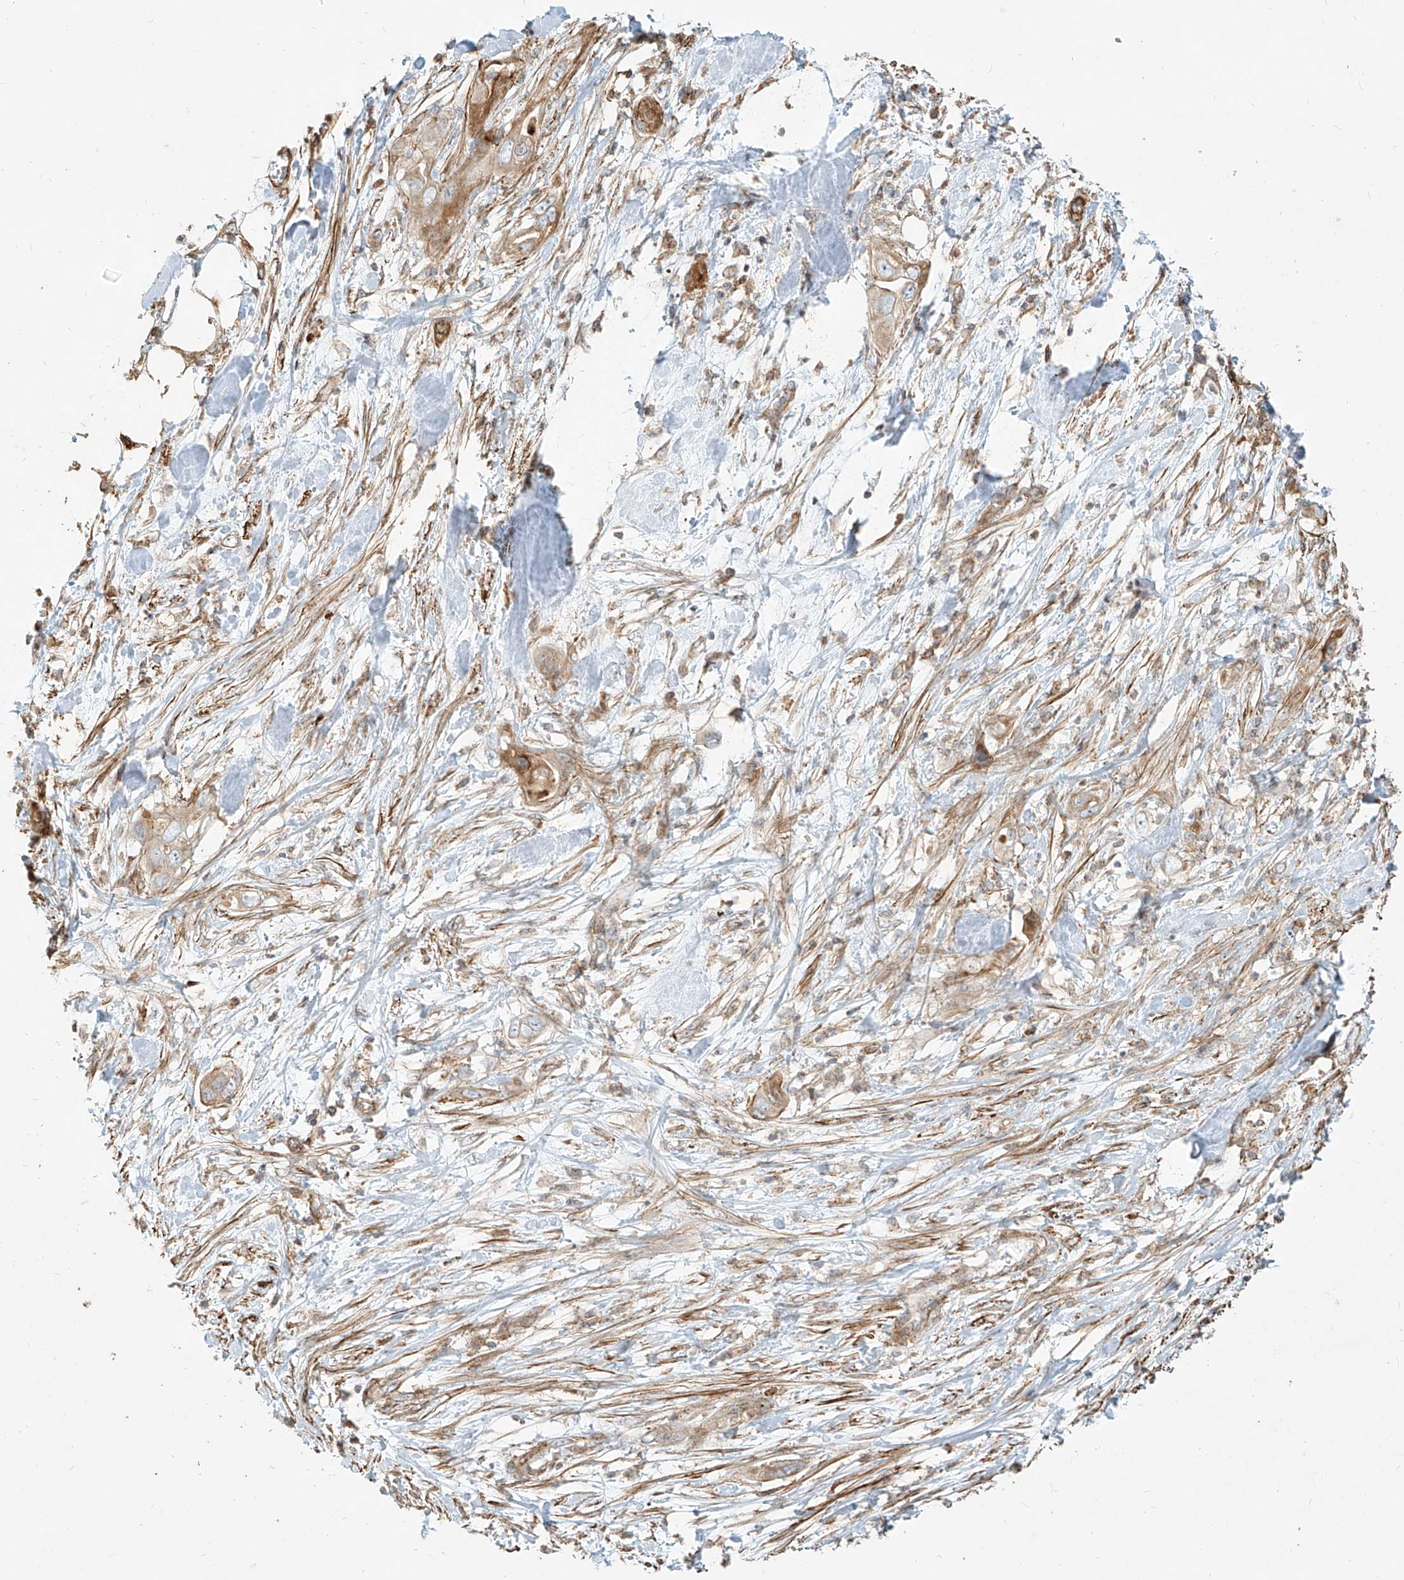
{"staining": {"intensity": "moderate", "quantity": "25%-75%", "location": "cytoplasmic/membranous"}, "tissue": "pancreatic cancer", "cell_type": "Tumor cells", "image_type": "cancer", "snomed": [{"axis": "morphology", "description": "Adenocarcinoma, NOS"}, {"axis": "topography", "description": "Pancreas"}], "caption": "Immunohistochemistry (DAB) staining of adenocarcinoma (pancreatic) displays moderate cytoplasmic/membranous protein expression in approximately 25%-75% of tumor cells.", "gene": "MTX2", "patient": {"sex": "female", "age": 78}}